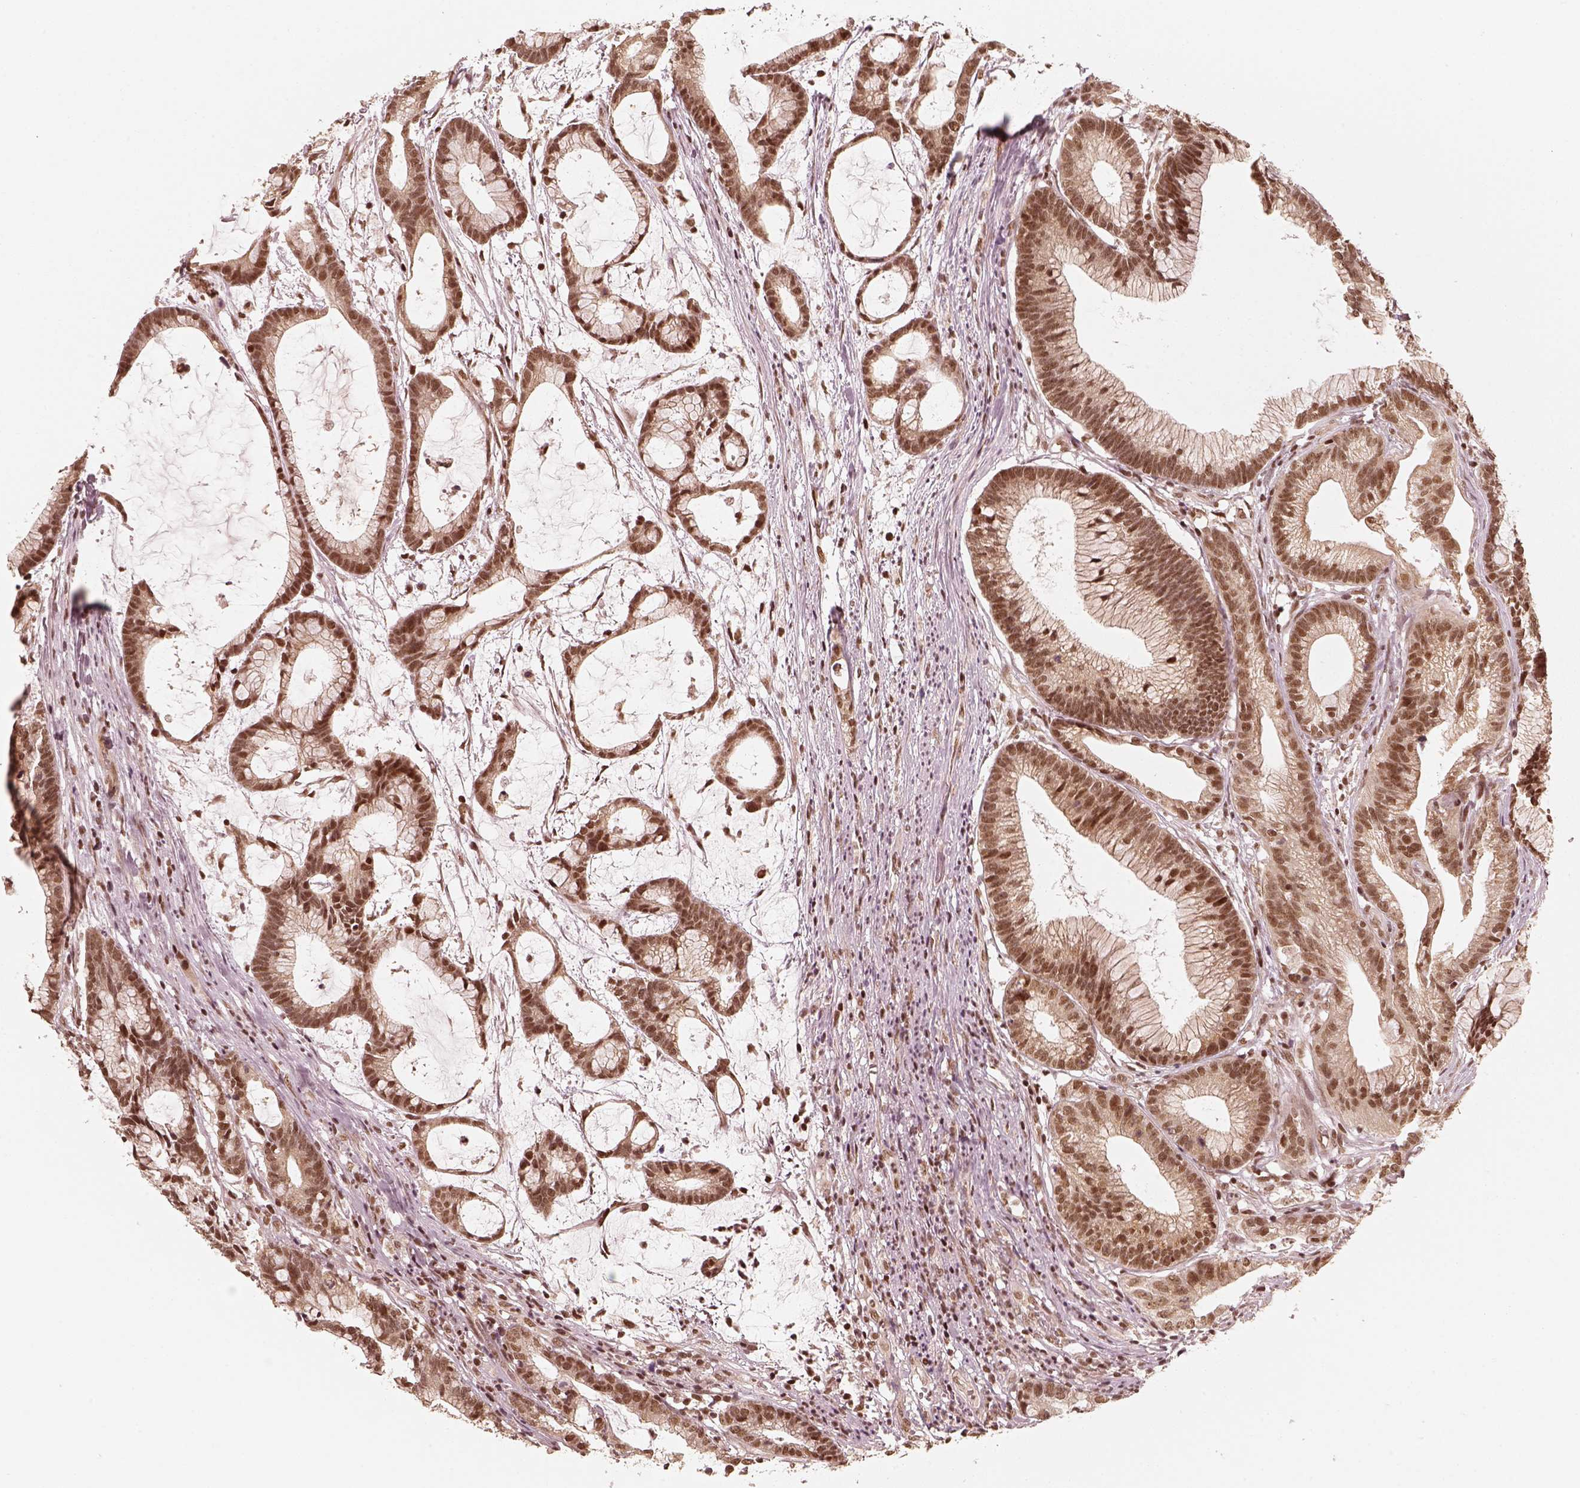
{"staining": {"intensity": "moderate", "quantity": ">75%", "location": "nuclear"}, "tissue": "colorectal cancer", "cell_type": "Tumor cells", "image_type": "cancer", "snomed": [{"axis": "morphology", "description": "Adenocarcinoma, NOS"}, {"axis": "topography", "description": "Colon"}], "caption": "Protein expression analysis of adenocarcinoma (colorectal) shows moderate nuclear expression in about >75% of tumor cells.", "gene": "GMEB2", "patient": {"sex": "female", "age": 78}}